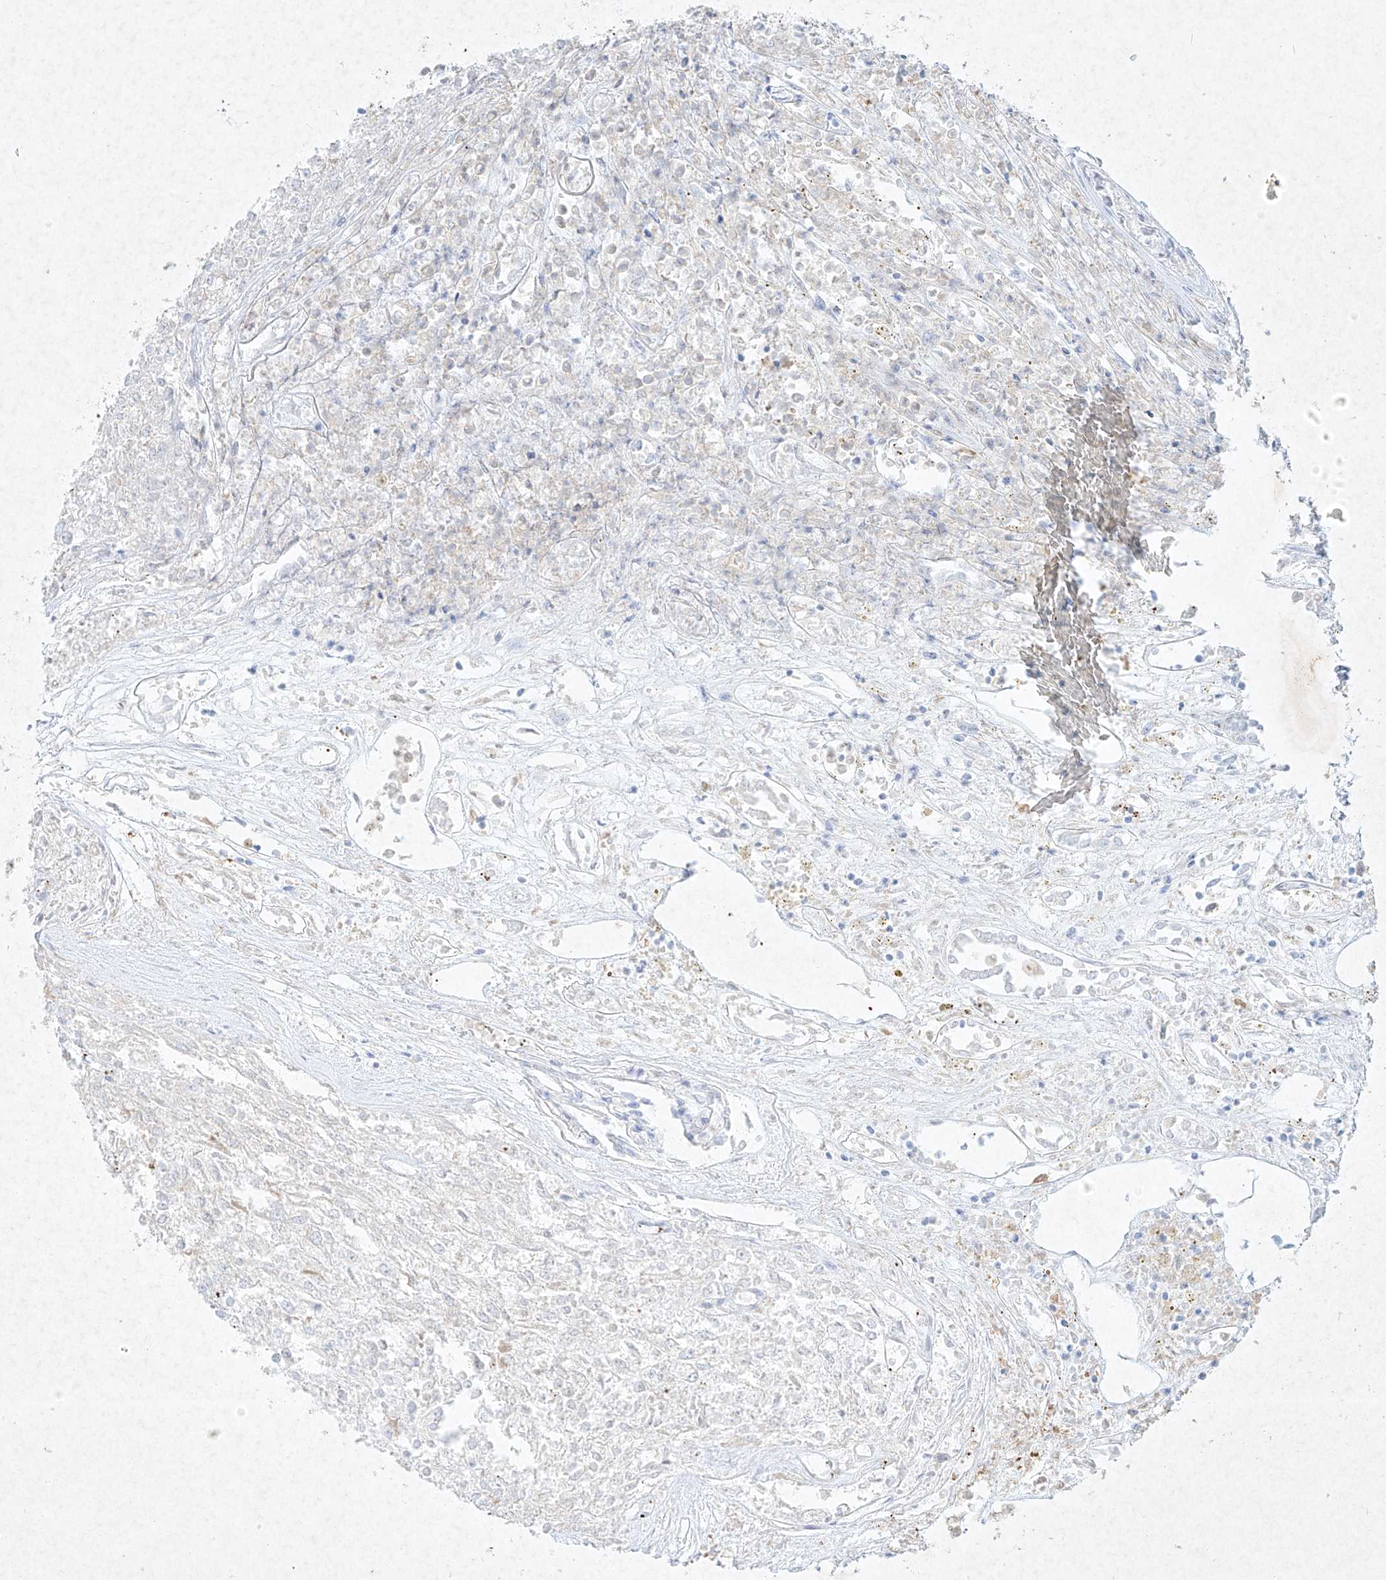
{"staining": {"intensity": "negative", "quantity": "none", "location": "none"}, "tissue": "renal cancer", "cell_type": "Tumor cells", "image_type": "cancer", "snomed": [{"axis": "morphology", "description": "Adenocarcinoma, NOS"}, {"axis": "topography", "description": "Kidney"}], "caption": "Tumor cells show no significant protein expression in renal adenocarcinoma.", "gene": "PLEK", "patient": {"sex": "female", "age": 54}}